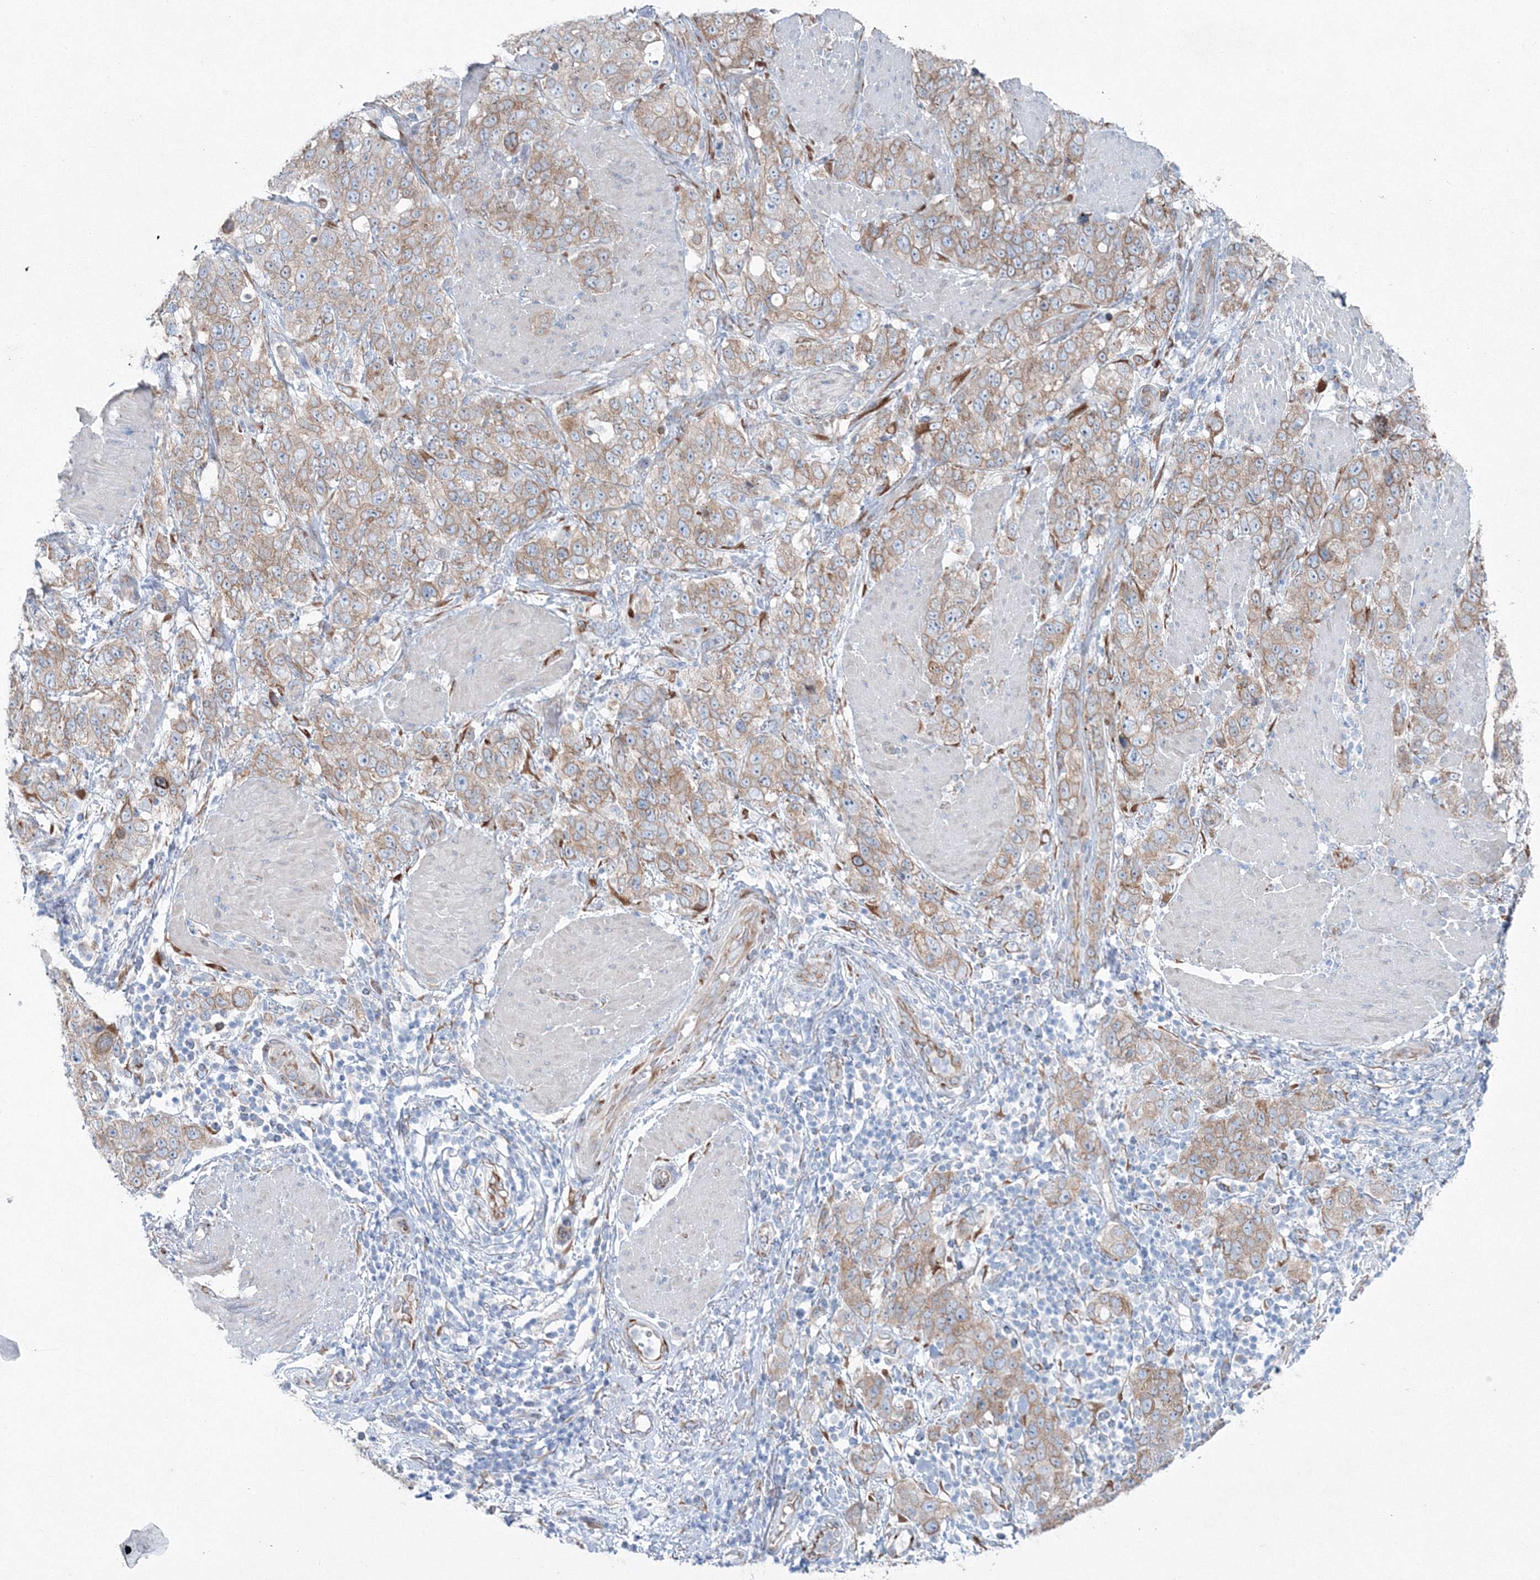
{"staining": {"intensity": "weak", "quantity": ">75%", "location": "cytoplasmic/membranous"}, "tissue": "stomach cancer", "cell_type": "Tumor cells", "image_type": "cancer", "snomed": [{"axis": "morphology", "description": "Adenocarcinoma, NOS"}, {"axis": "topography", "description": "Stomach"}], "caption": "Tumor cells reveal low levels of weak cytoplasmic/membranous expression in approximately >75% of cells in stomach adenocarcinoma. (brown staining indicates protein expression, while blue staining denotes nuclei).", "gene": "RCN1", "patient": {"sex": "male", "age": 48}}